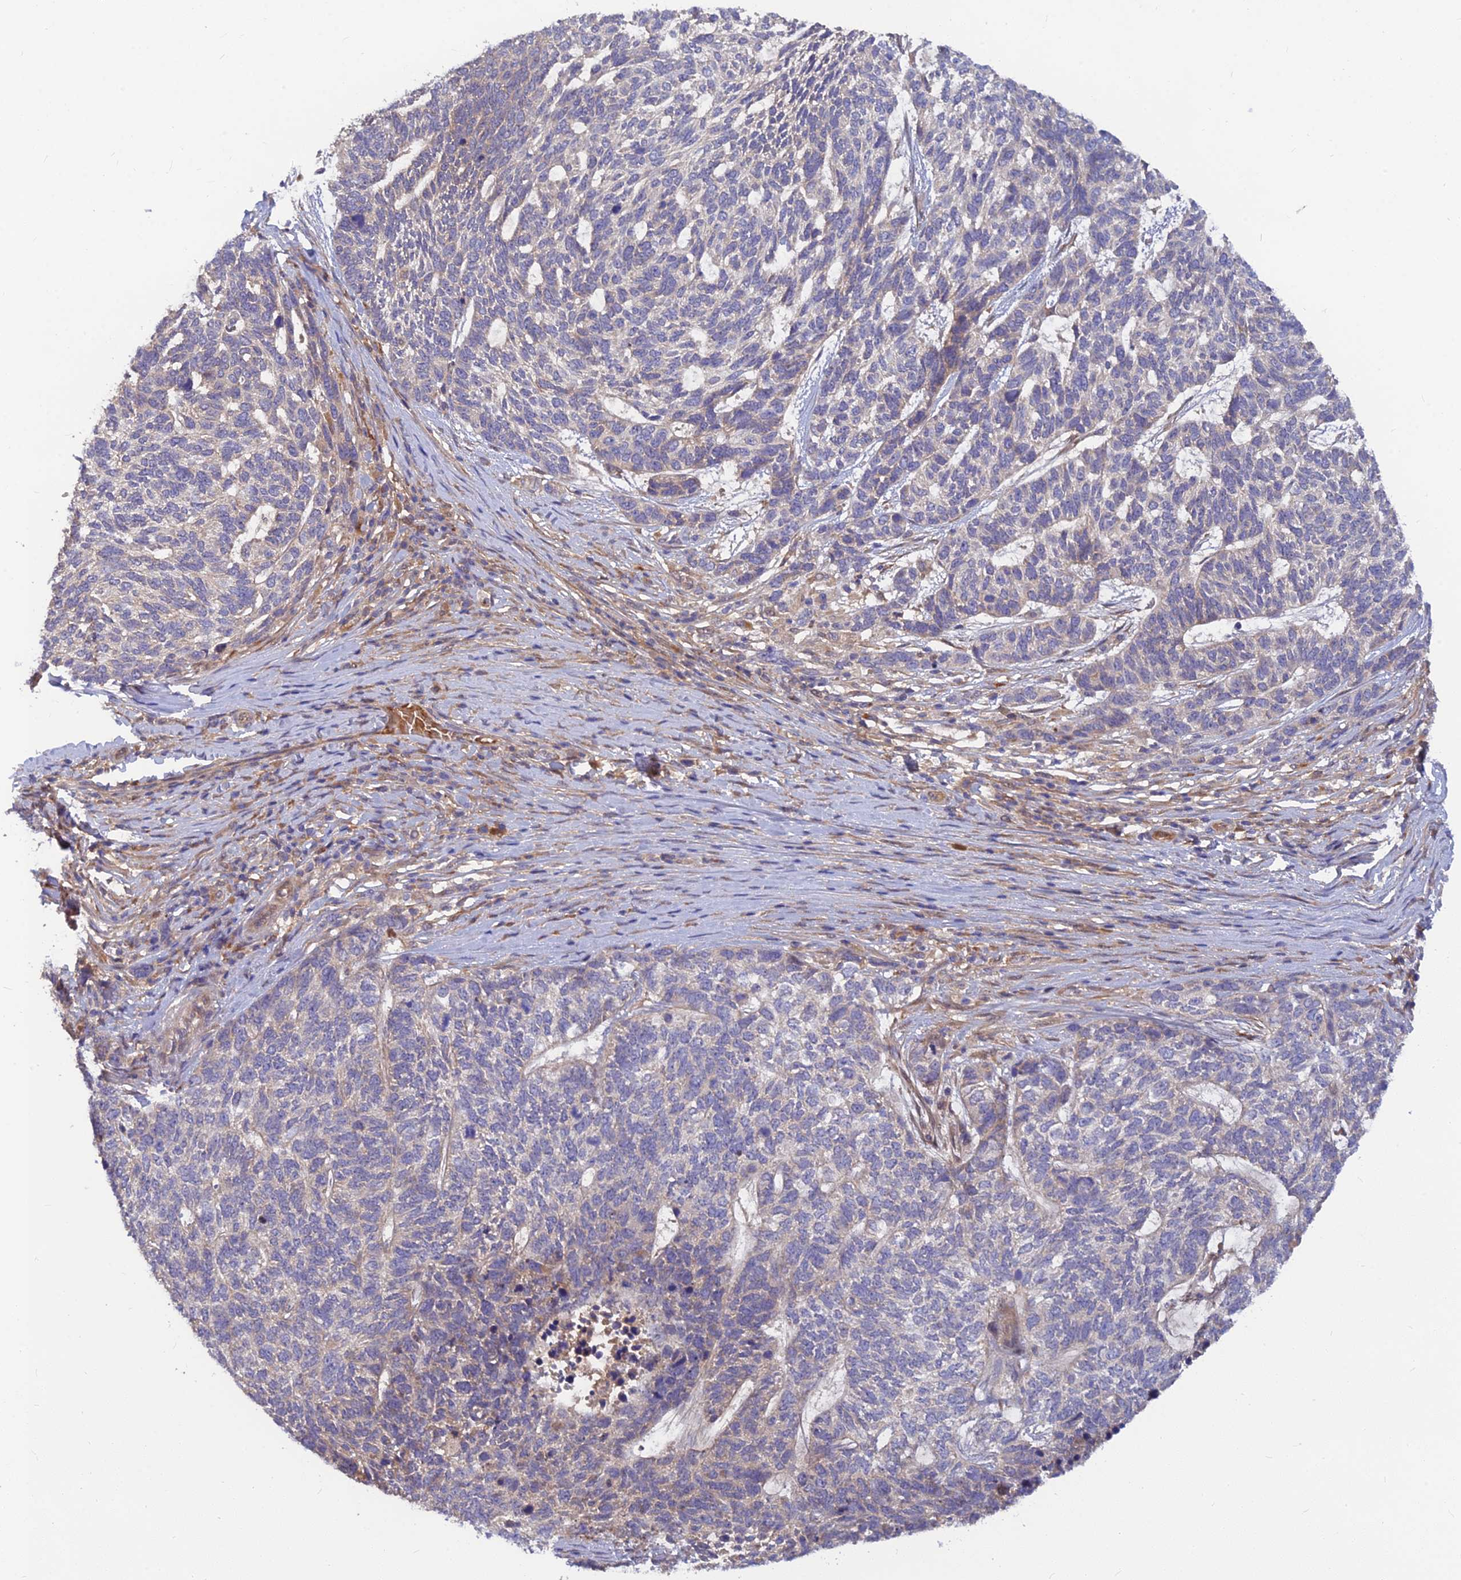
{"staining": {"intensity": "negative", "quantity": "none", "location": "none"}, "tissue": "skin cancer", "cell_type": "Tumor cells", "image_type": "cancer", "snomed": [{"axis": "morphology", "description": "Basal cell carcinoma"}, {"axis": "topography", "description": "Skin"}], "caption": "The IHC image has no significant positivity in tumor cells of skin cancer tissue.", "gene": "FAM151B", "patient": {"sex": "female", "age": 65}}